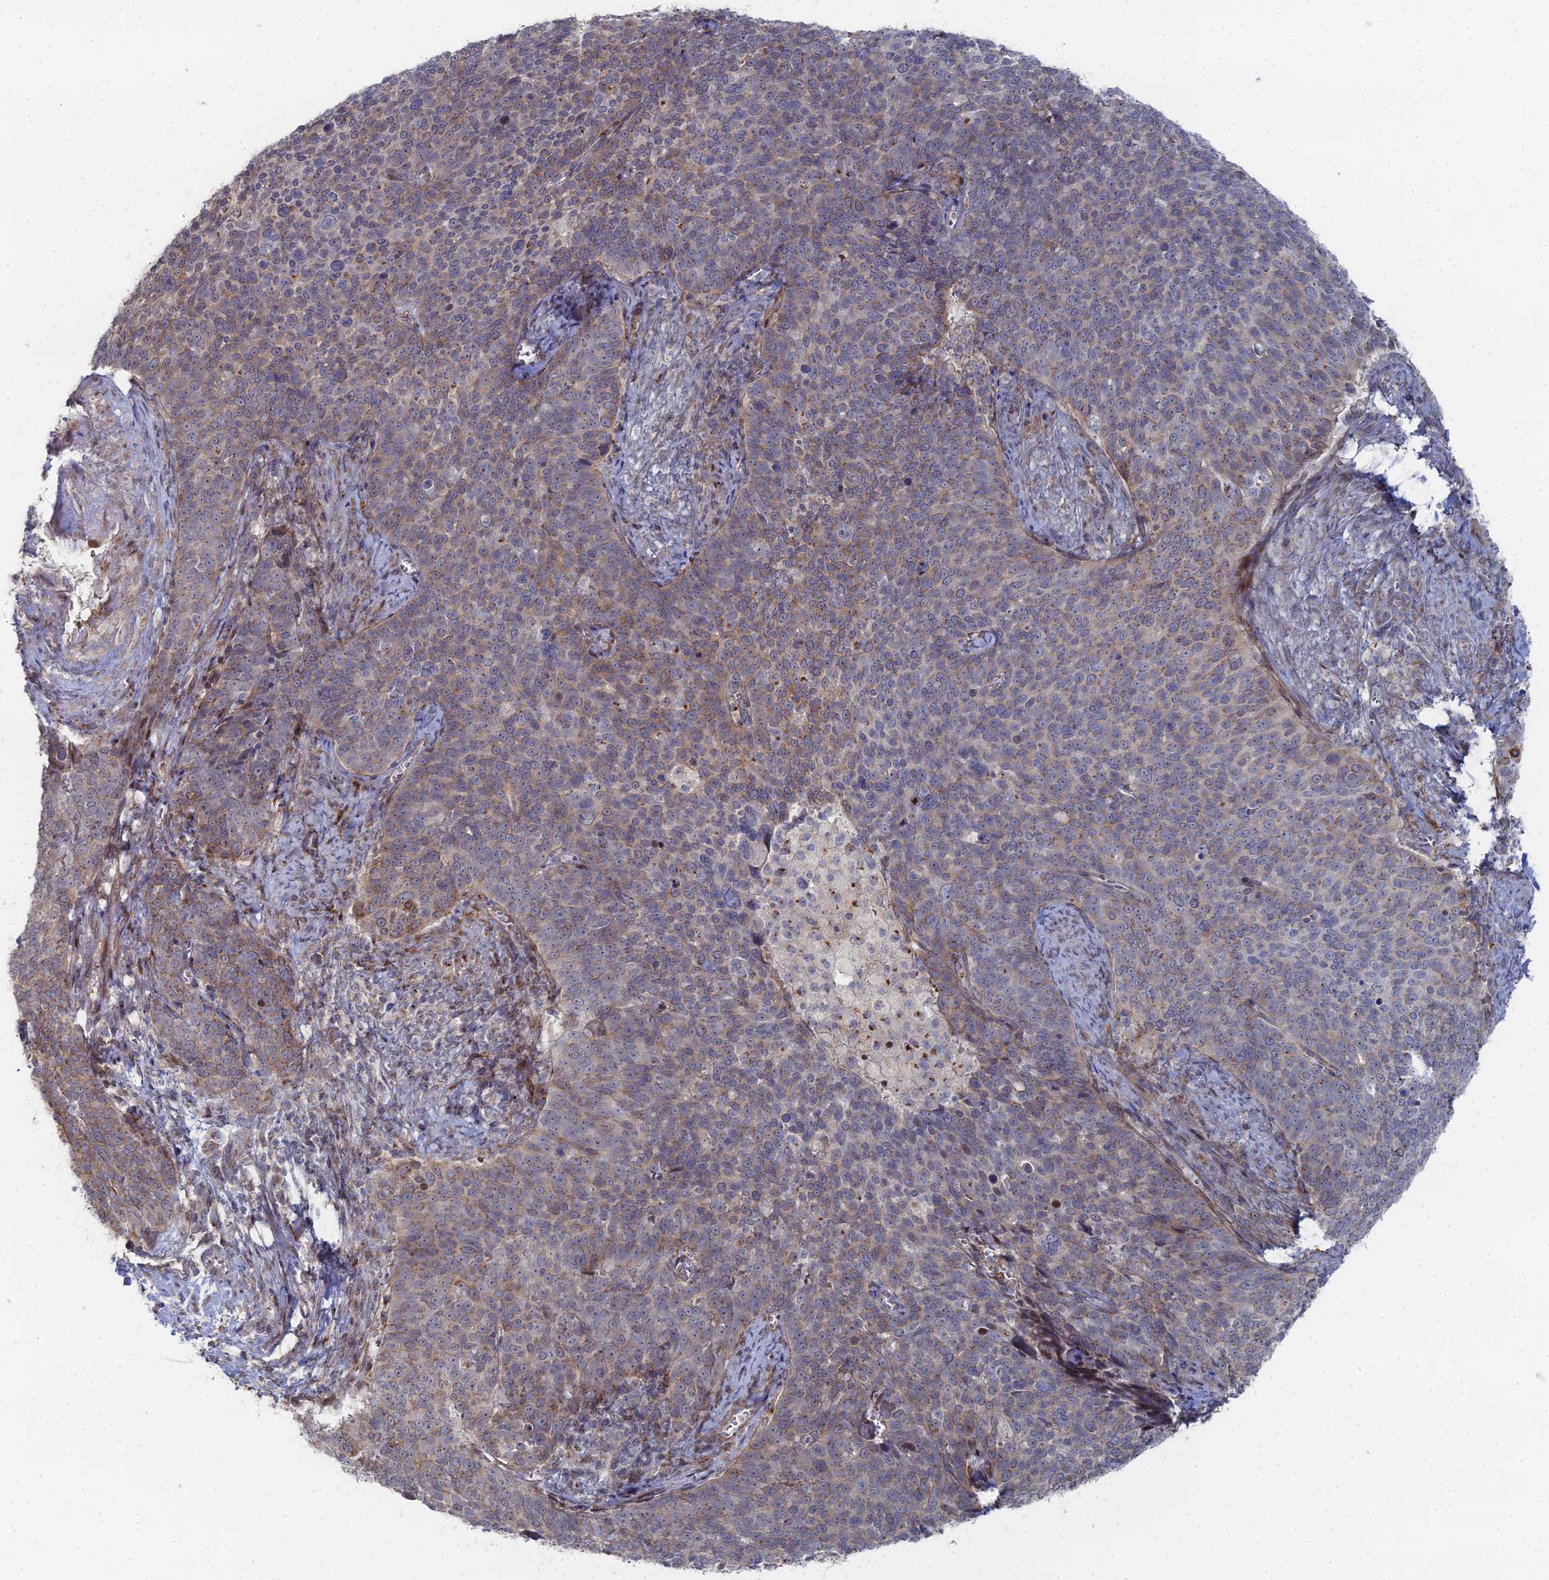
{"staining": {"intensity": "weak", "quantity": "25%-75%", "location": "cytoplasmic/membranous"}, "tissue": "cervical cancer", "cell_type": "Tumor cells", "image_type": "cancer", "snomed": [{"axis": "morphology", "description": "Normal tissue, NOS"}, {"axis": "morphology", "description": "Squamous cell carcinoma, NOS"}, {"axis": "topography", "description": "Cervix"}], "caption": "Brown immunohistochemical staining in cervical cancer shows weak cytoplasmic/membranous expression in about 25%-75% of tumor cells.", "gene": "SGMS1", "patient": {"sex": "female", "age": 39}}